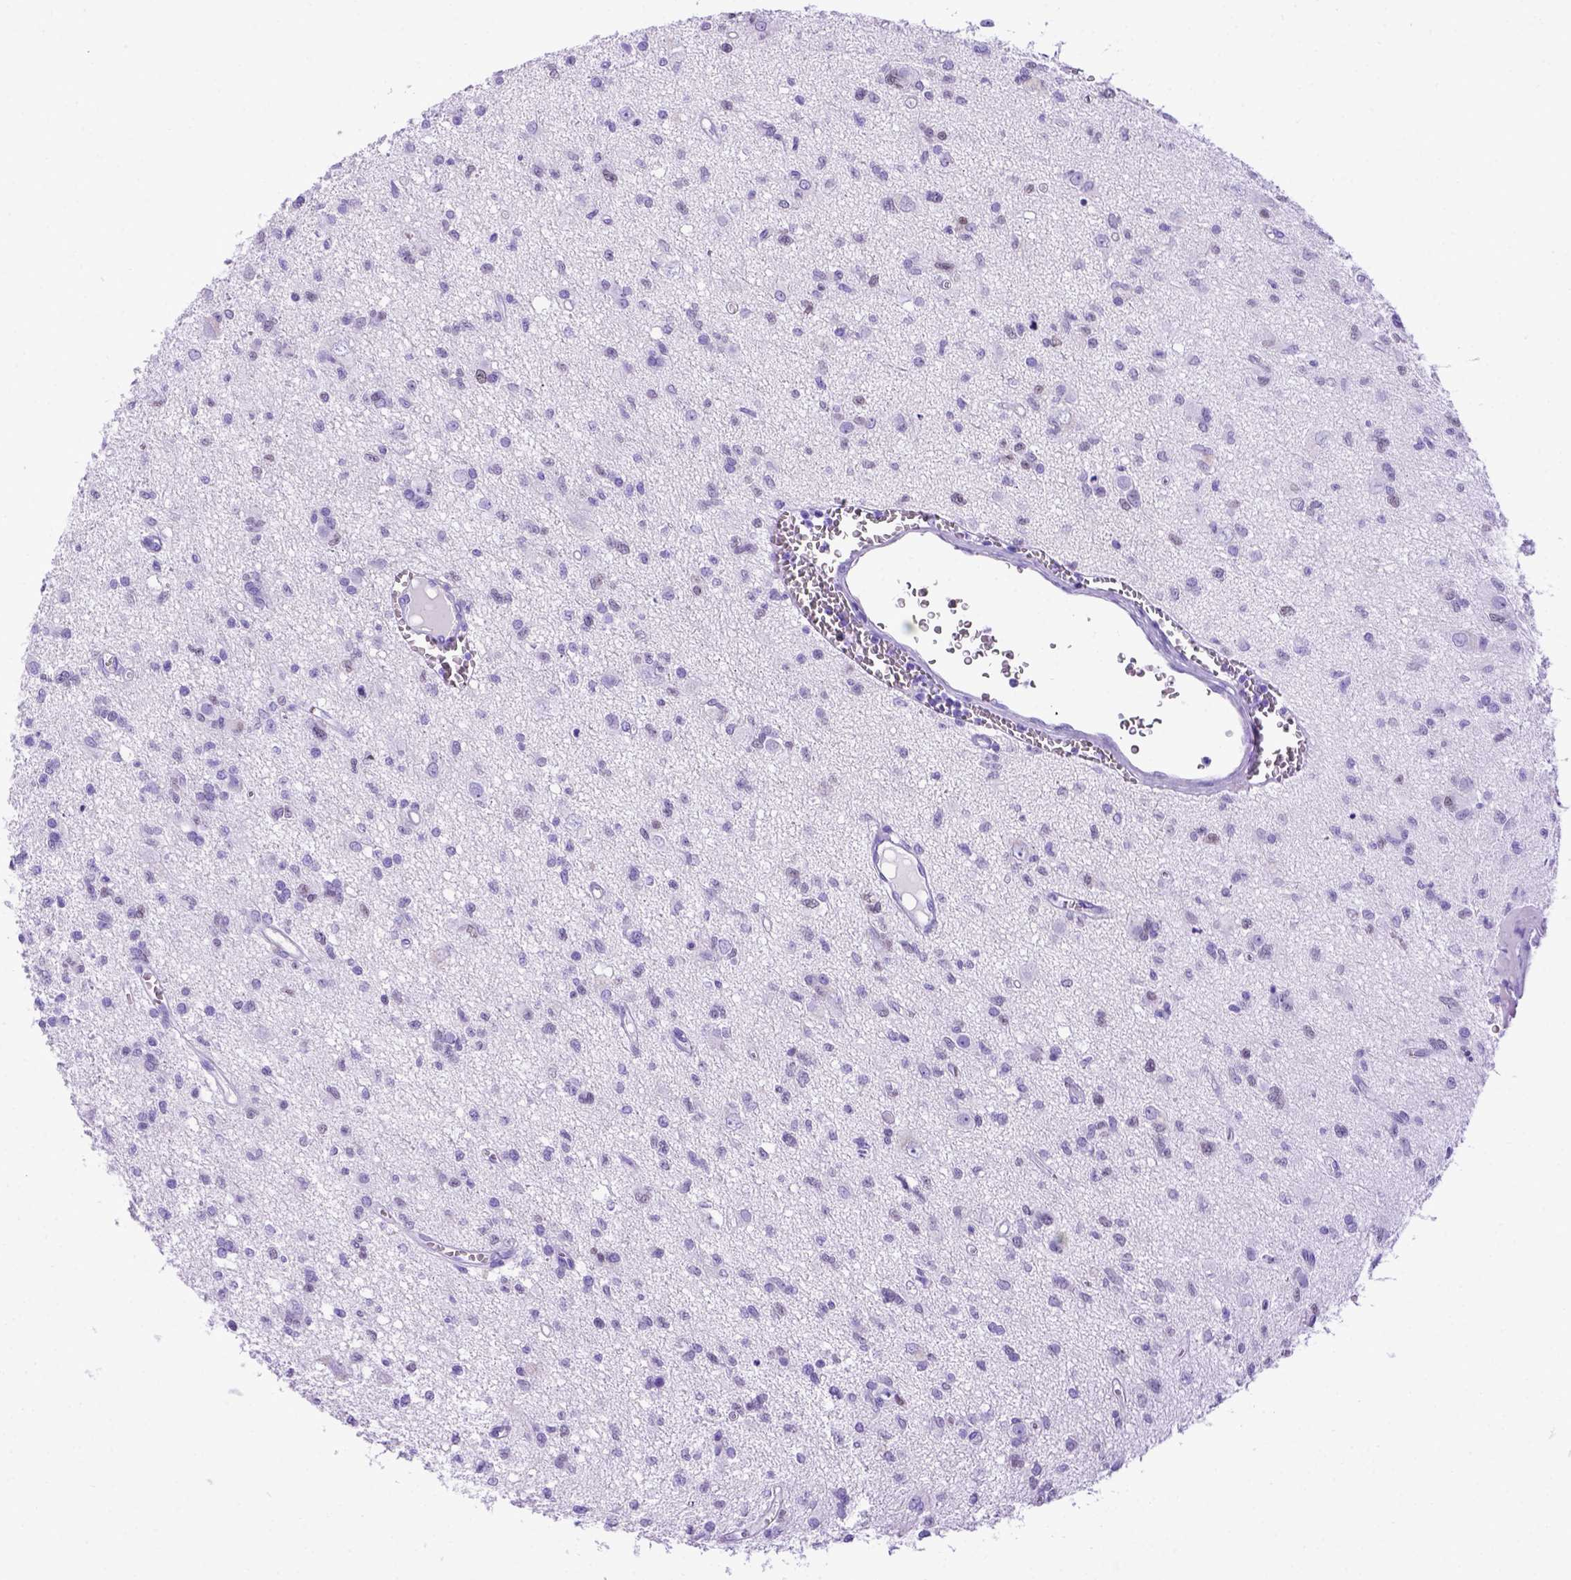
{"staining": {"intensity": "negative", "quantity": "none", "location": "none"}, "tissue": "glioma", "cell_type": "Tumor cells", "image_type": "cancer", "snomed": [{"axis": "morphology", "description": "Glioma, malignant, Low grade"}, {"axis": "topography", "description": "Brain"}], "caption": "Tumor cells show no significant protein positivity in glioma. The staining was performed using DAB to visualize the protein expression in brown, while the nuclei were stained in blue with hematoxylin (Magnification: 20x).", "gene": "MEOX2", "patient": {"sex": "male", "age": 64}}